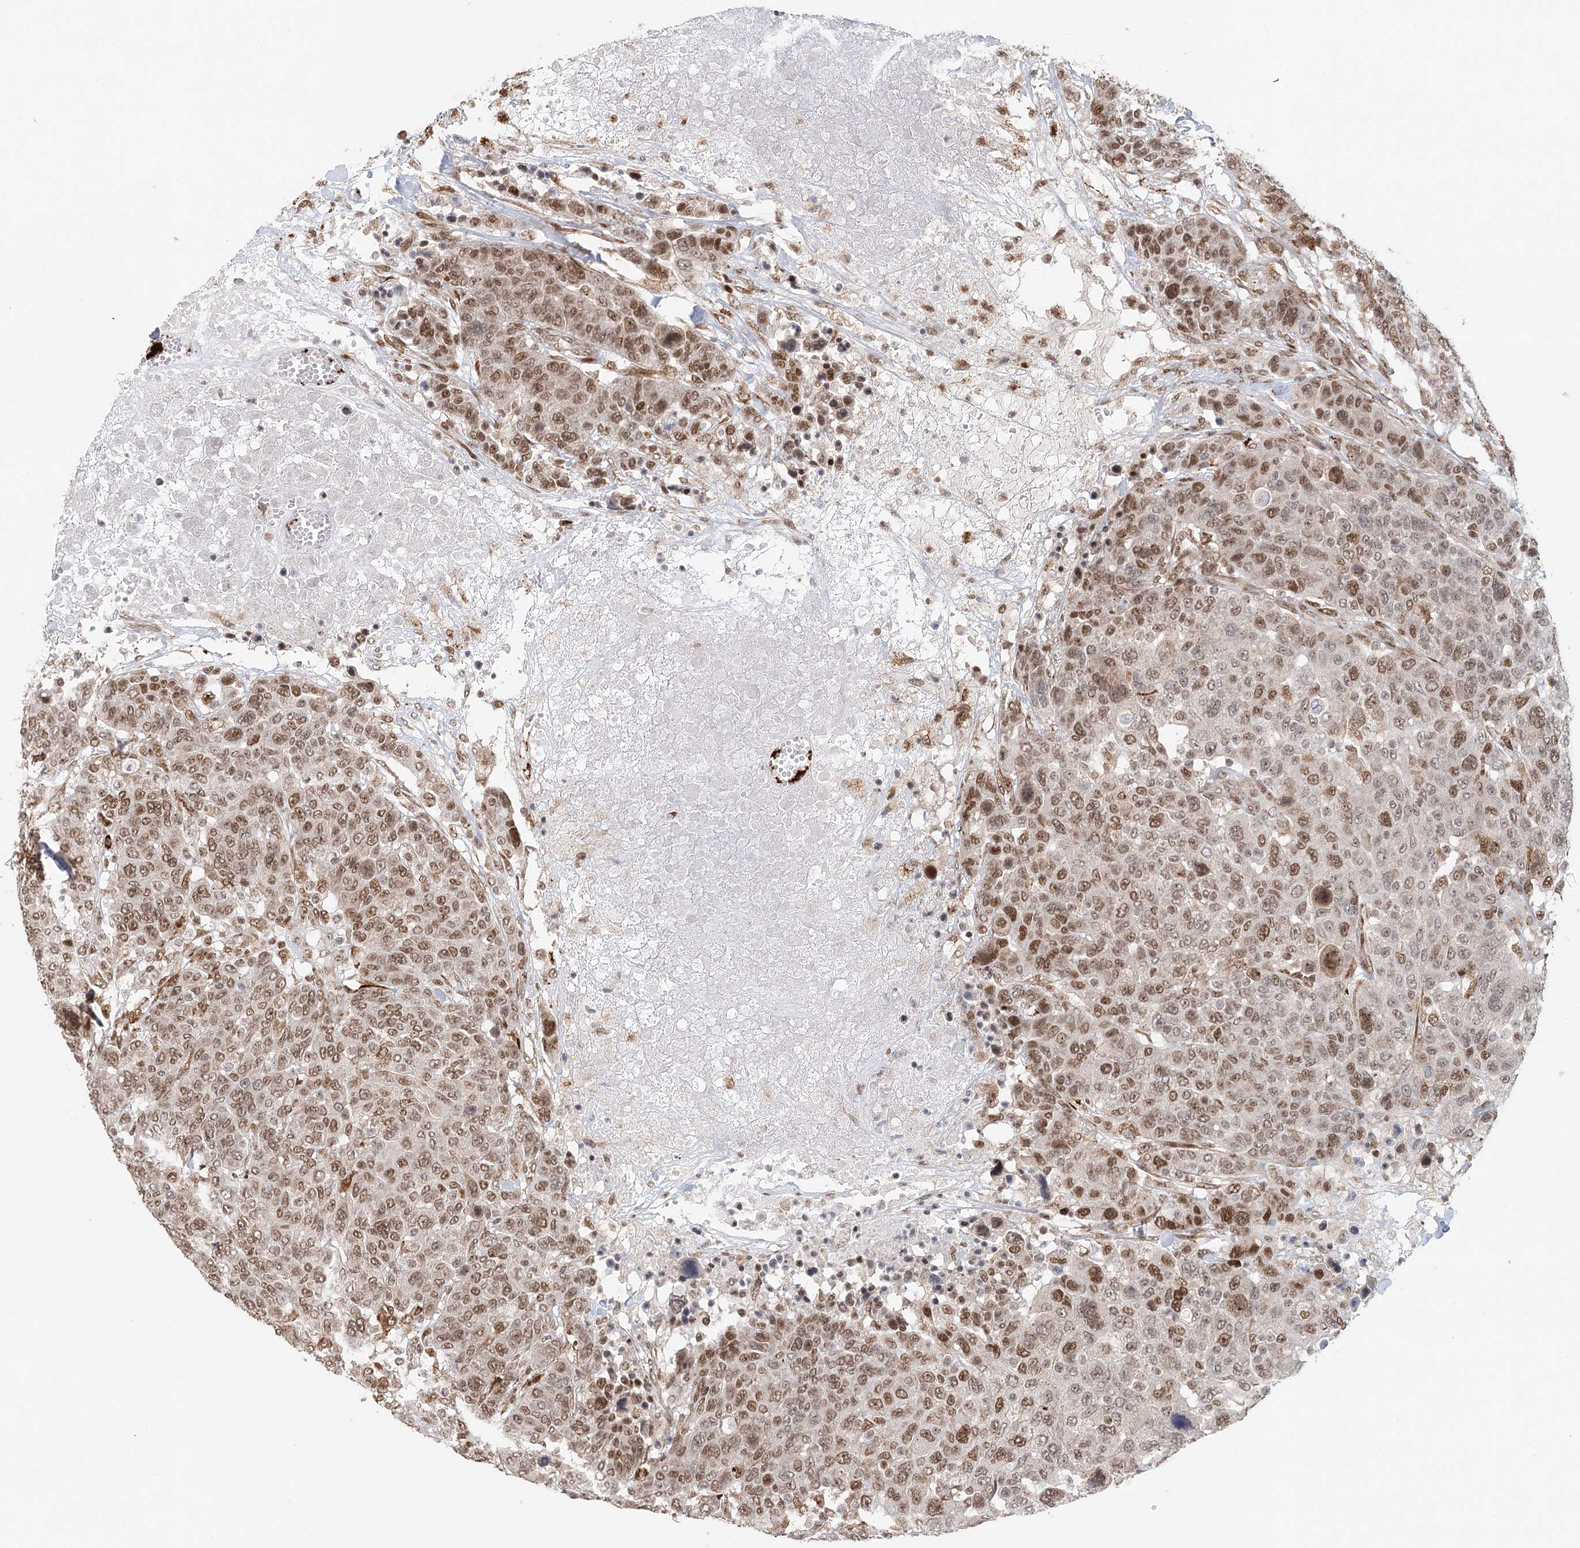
{"staining": {"intensity": "moderate", "quantity": ">75%", "location": "nuclear"}, "tissue": "breast cancer", "cell_type": "Tumor cells", "image_type": "cancer", "snomed": [{"axis": "morphology", "description": "Duct carcinoma"}, {"axis": "topography", "description": "Breast"}], "caption": "Protein staining of breast cancer tissue demonstrates moderate nuclear staining in approximately >75% of tumor cells.", "gene": "BNIP5", "patient": {"sex": "female", "age": 37}}